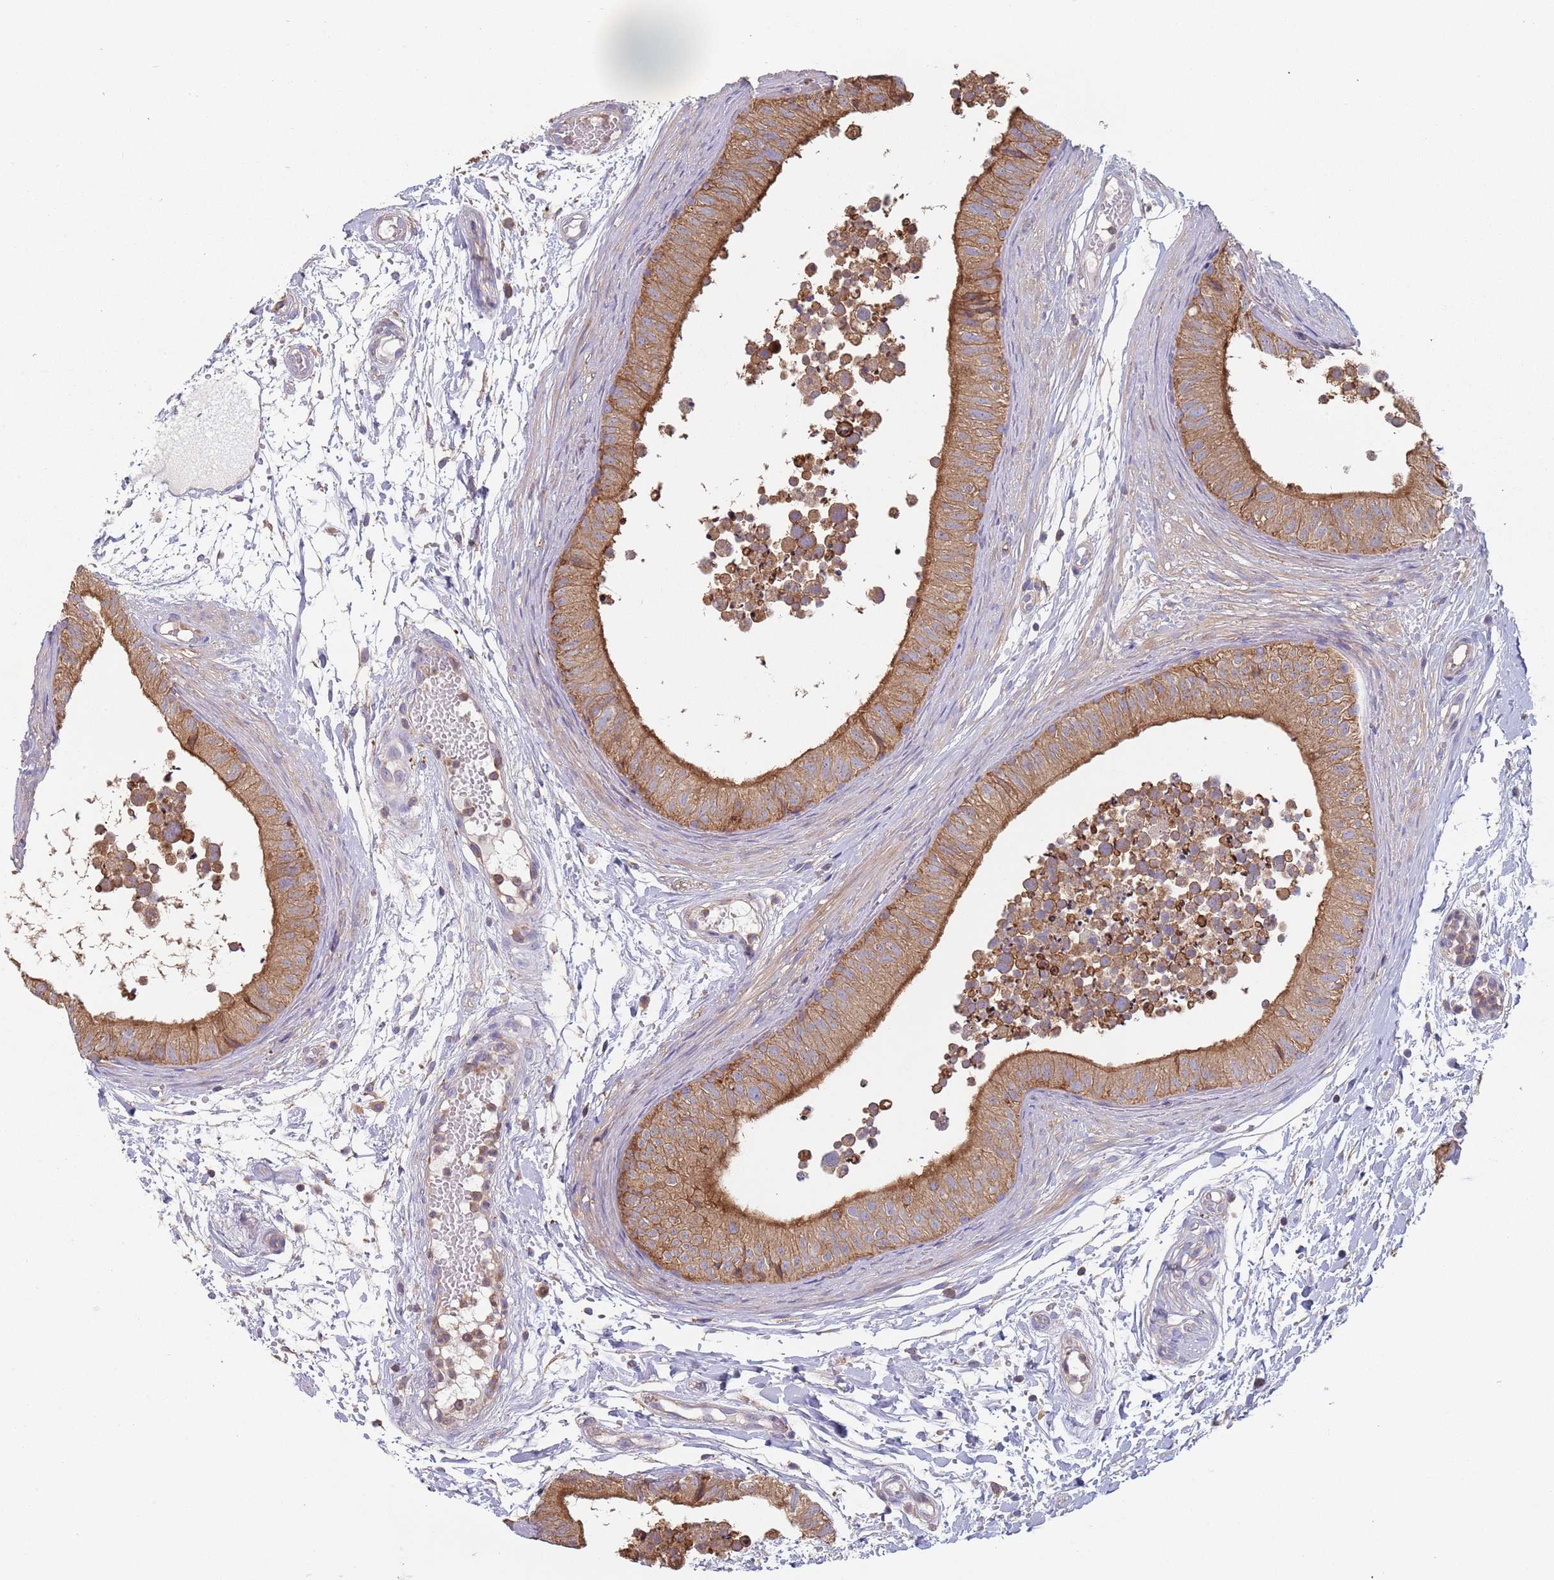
{"staining": {"intensity": "strong", "quantity": "25%-75%", "location": "cytoplasmic/membranous"}, "tissue": "epididymis", "cell_type": "Glandular cells", "image_type": "normal", "snomed": [{"axis": "morphology", "description": "Normal tissue, NOS"}, {"axis": "topography", "description": "Epididymis"}], "caption": "Brown immunohistochemical staining in normal human epididymis displays strong cytoplasmic/membranous positivity in approximately 25%-75% of glandular cells. Immunohistochemistry (ihc) stains the protein in brown and the nuclei are stained blue.", "gene": "GDI1", "patient": {"sex": "male", "age": 15}}